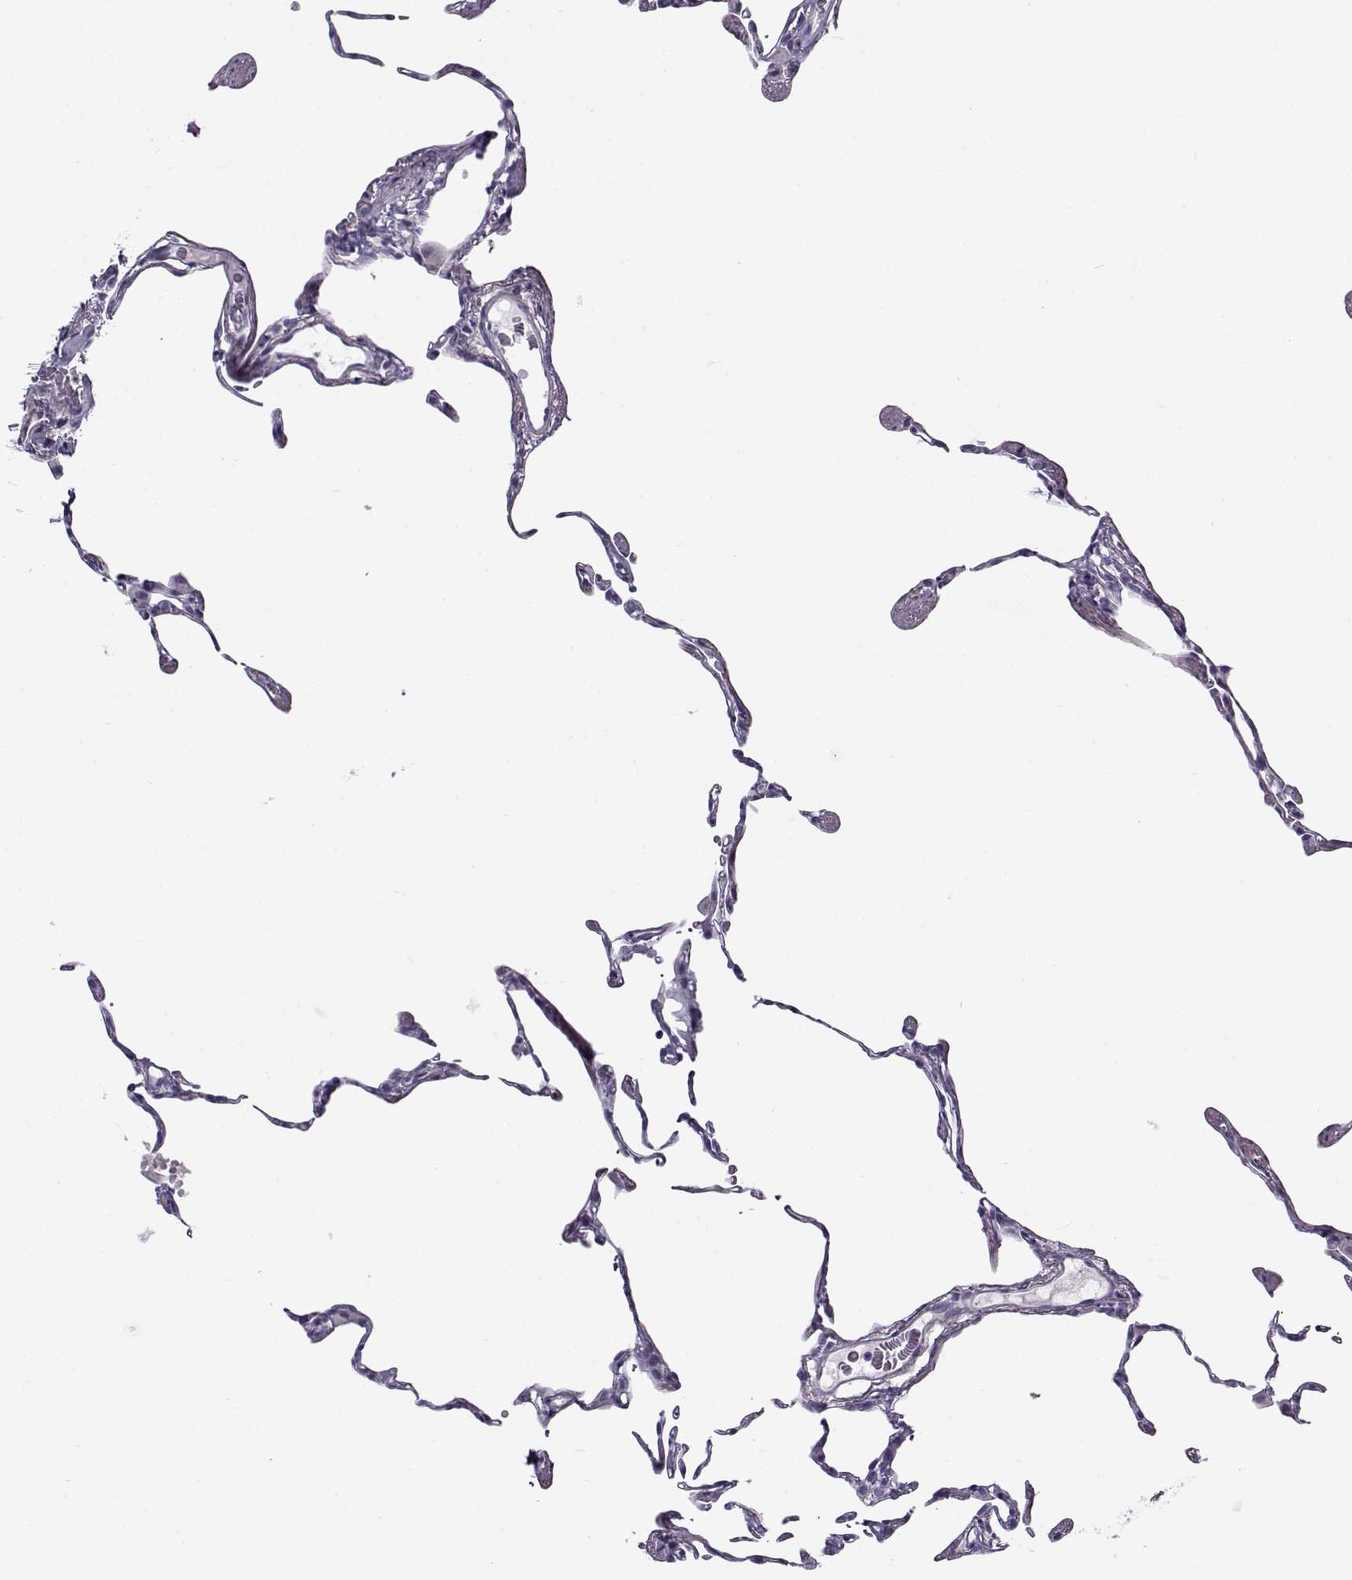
{"staining": {"intensity": "negative", "quantity": "none", "location": "none"}, "tissue": "lung", "cell_type": "Alveolar cells", "image_type": "normal", "snomed": [{"axis": "morphology", "description": "Normal tissue, NOS"}, {"axis": "topography", "description": "Lung"}], "caption": "IHC histopathology image of normal lung stained for a protein (brown), which exhibits no expression in alveolar cells.", "gene": "GTSF1L", "patient": {"sex": "female", "age": 57}}